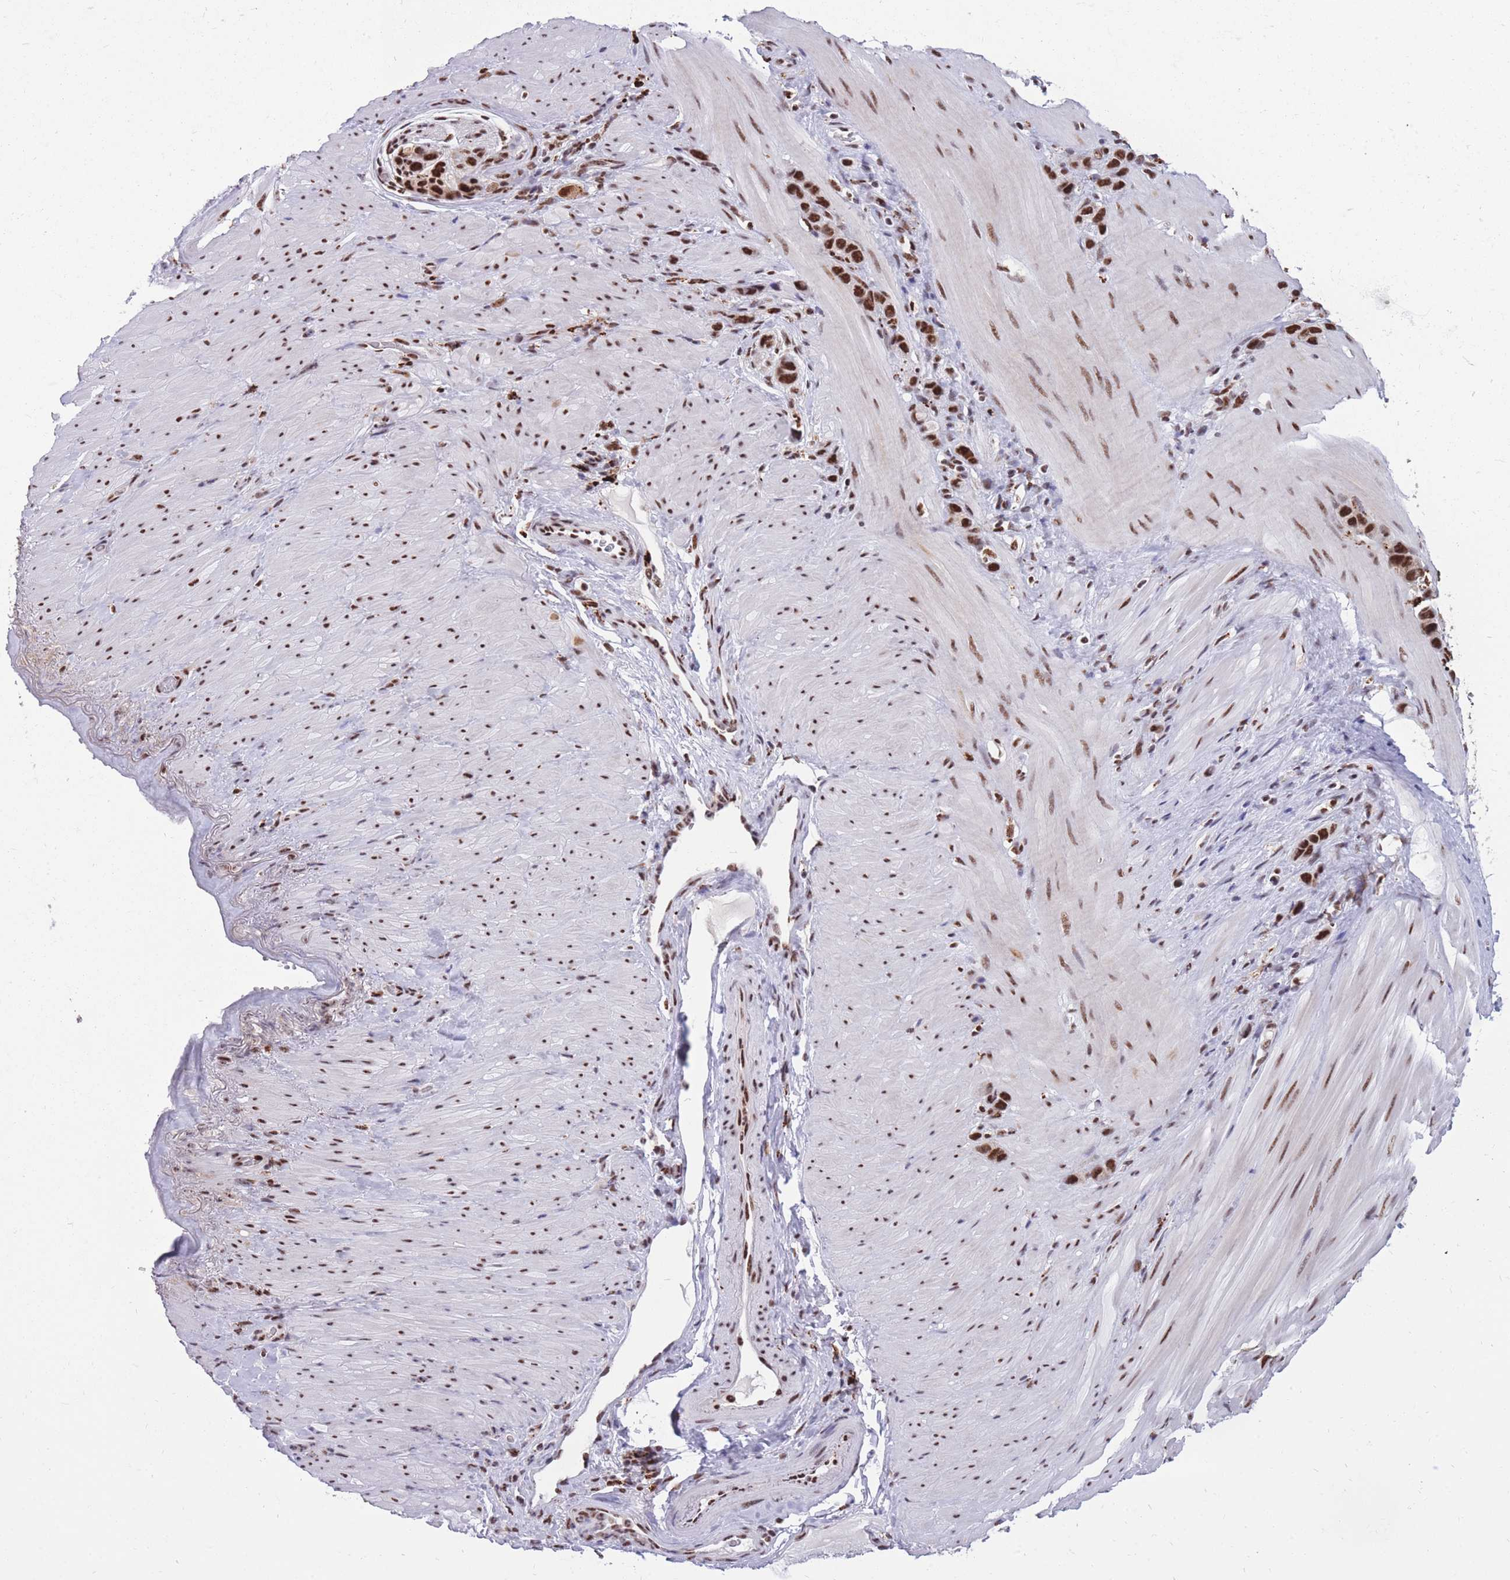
{"staining": {"intensity": "strong", "quantity": ">75%", "location": "nuclear"}, "tissue": "stomach cancer", "cell_type": "Tumor cells", "image_type": "cancer", "snomed": [{"axis": "morphology", "description": "Adenocarcinoma, NOS"}, {"axis": "topography", "description": "Stomach"}], "caption": "Adenocarcinoma (stomach) stained with DAB IHC shows high levels of strong nuclear staining in about >75% of tumor cells. The protein is shown in brown color, while the nuclei are stained blue.", "gene": "PRPF19", "patient": {"sex": "female", "age": 65}}